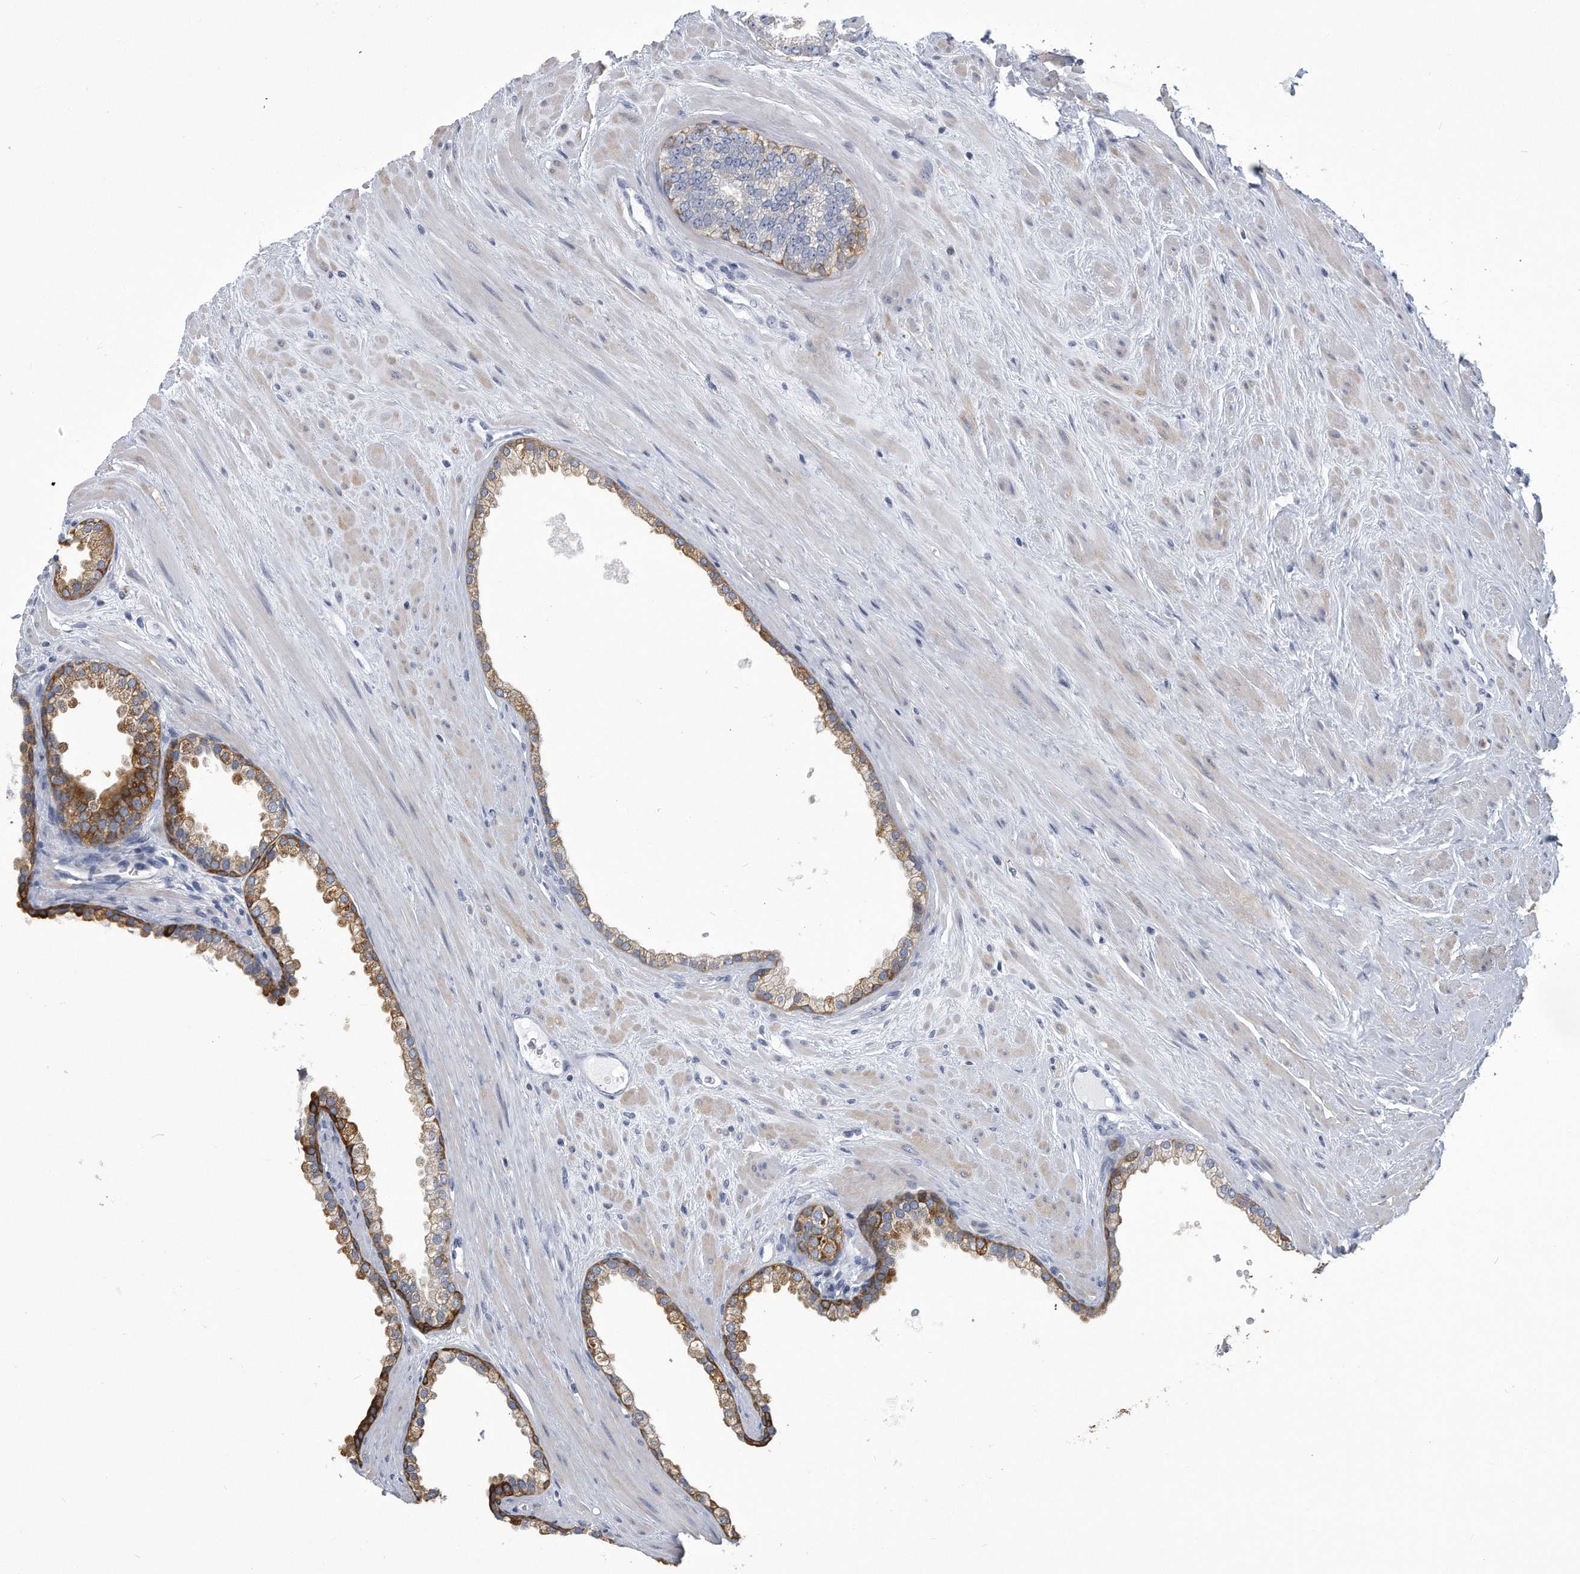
{"staining": {"intensity": "moderate", "quantity": "25%-75%", "location": "cytoplasmic/membranous"}, "tissue": "prostate cancer", "cell_type": "Tumor cells", "image_type": "cancer", "snomed": [{"axis": "morphology", "description": "Adenocarcinoma, Low grade"}, {"axis": "topography", "description": "Prostate"}], "caption": "Protein staining demonstrates moderate cytoplasmic/membranous staining in approximately 25%-75% of tumor cells in low-grade adenocarcinoma (prostate).", "gene": "PYGB", "patient": {"sex": "male", "age": 62}}